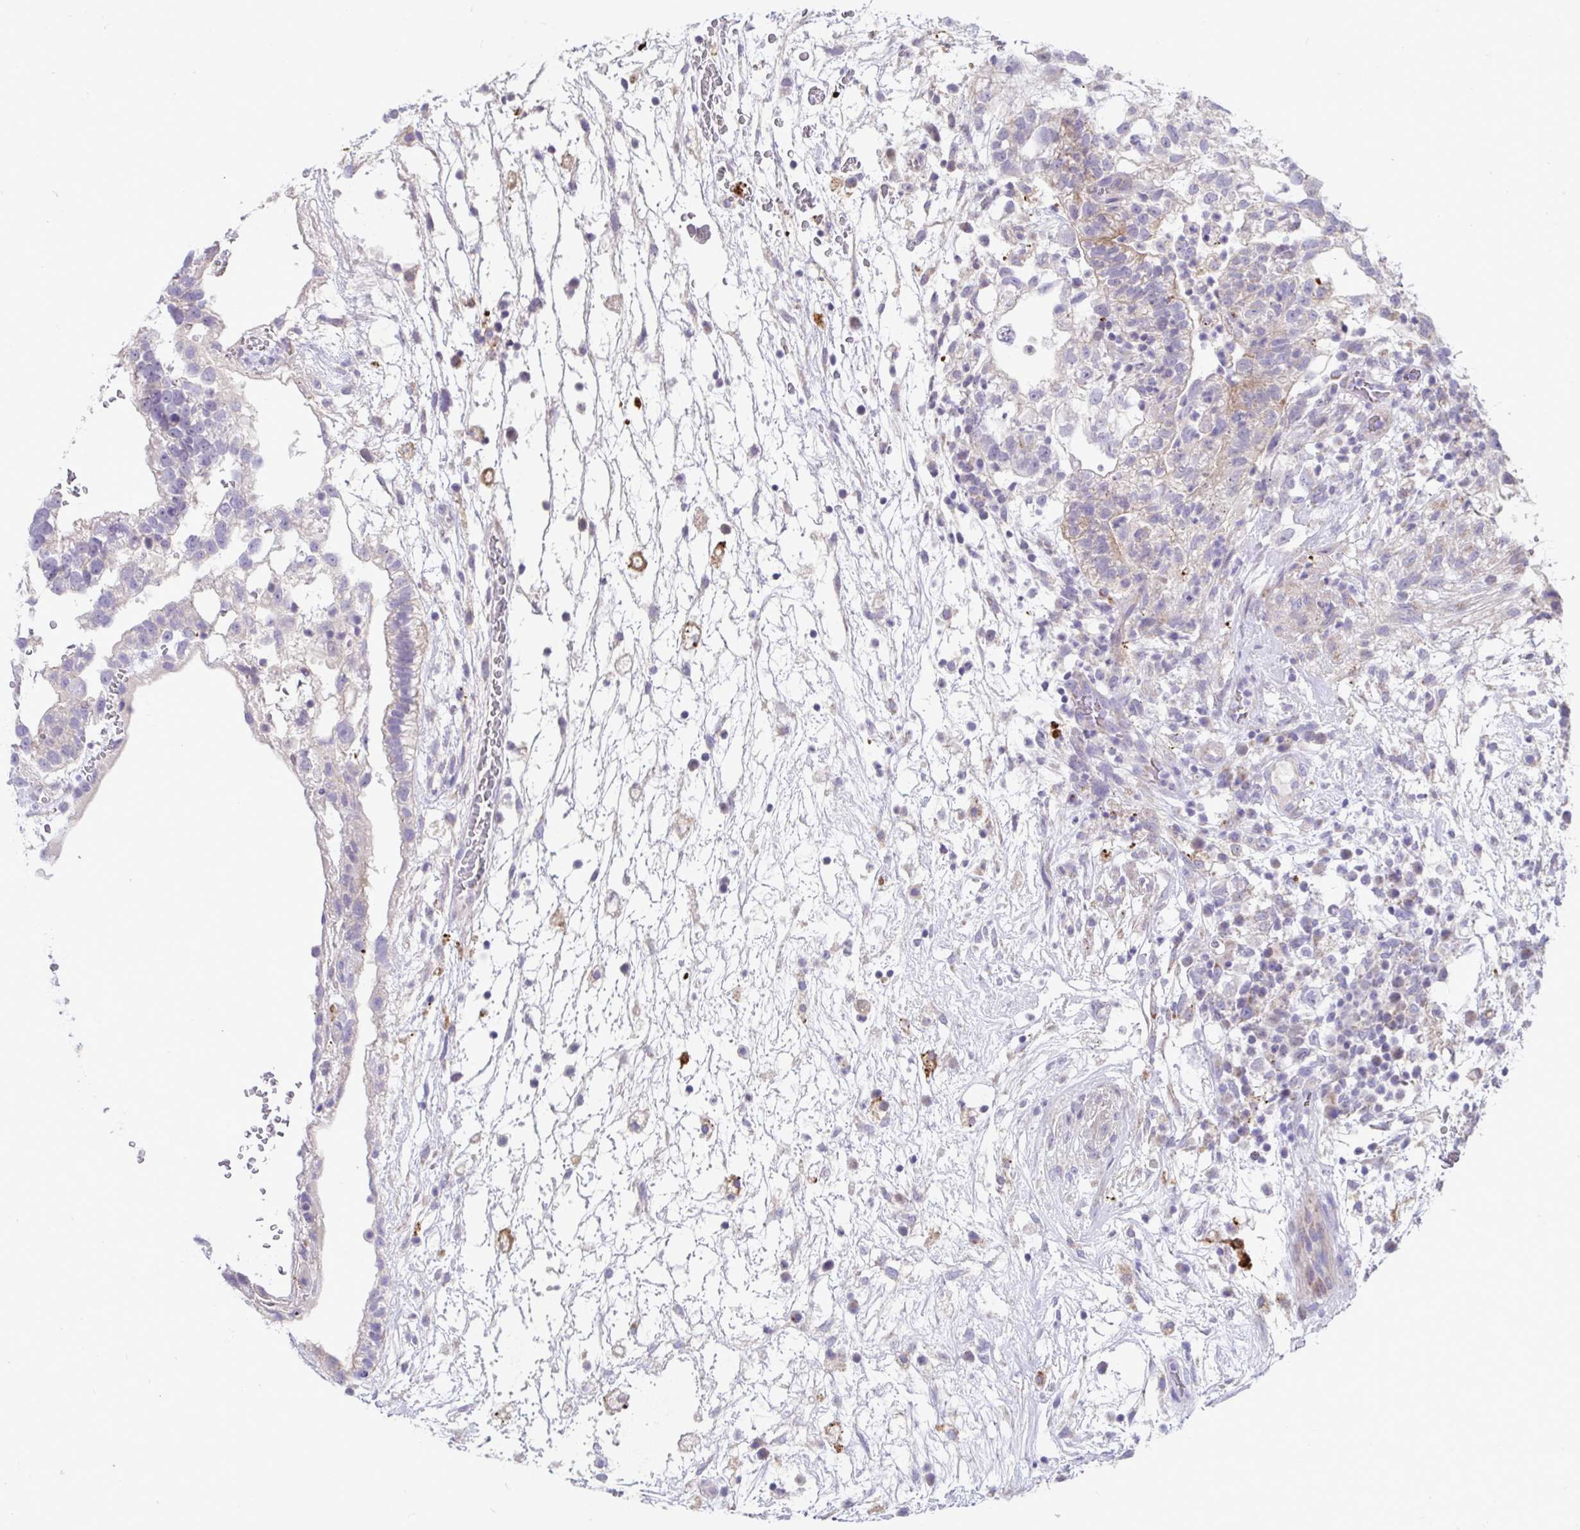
{"staining": {"intensity": "weak", "quantity": "<25%", "location": "cytoplasmic/membranous"}, "tissue": "testis cancer", "cell_type": "Tumor cells", "image_type": "cancer", "snomed": [{"axis": "morphology", "description": "Normal tissue, NOS"}, {"axis": "morphology", "description": "Carcinoma, Embryonal, NOS"}, {"axis": "topography", "description": "Testis"}], "caption": "Embryonal carcinoma (testis) was stained to show a protein in brown. There is no significant expression in tumor cells.", "gene": "DTX3", "patient": {"sex": "male", "age": 32}}